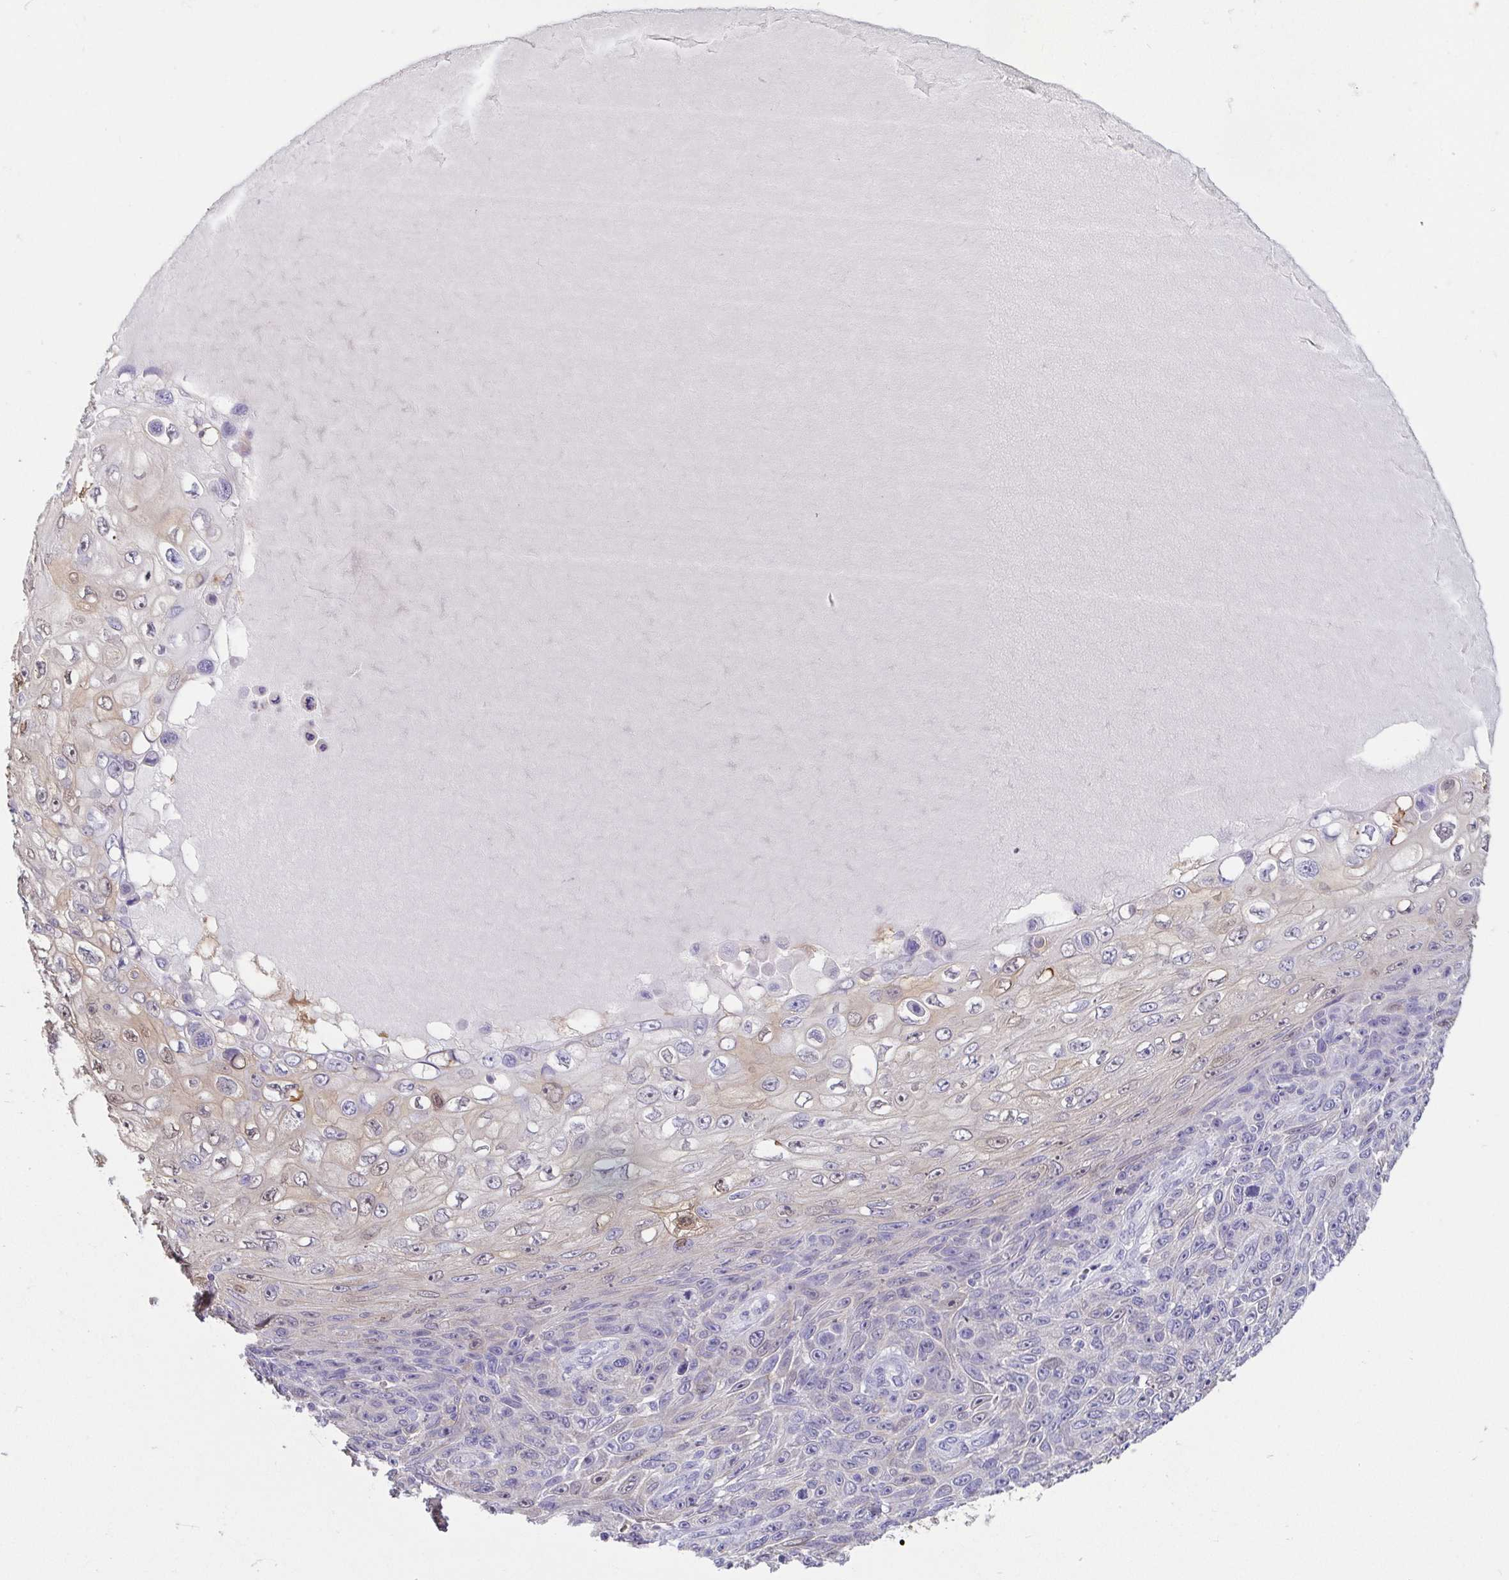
{"staining": {"intensity": "weak", "quantity": "<25%", "location": "cytoplasmic/membranous,nuclear"}, "tissue": "skin cancer", "cell_type": "Tumor cells", "image_type": "cancer", "snomed": [{"axis": "morphology", "description": "Squamous cell carcinoma, NOS"}, {"axis": "topography", "description": "Skin"}], "caption": "This is an immunohistochemistry image of squamous cell carcinoma (skin). There is no staining in tumor cells.", "gene": "FABP3", "patient": {"sex": "male", "age": 82}}